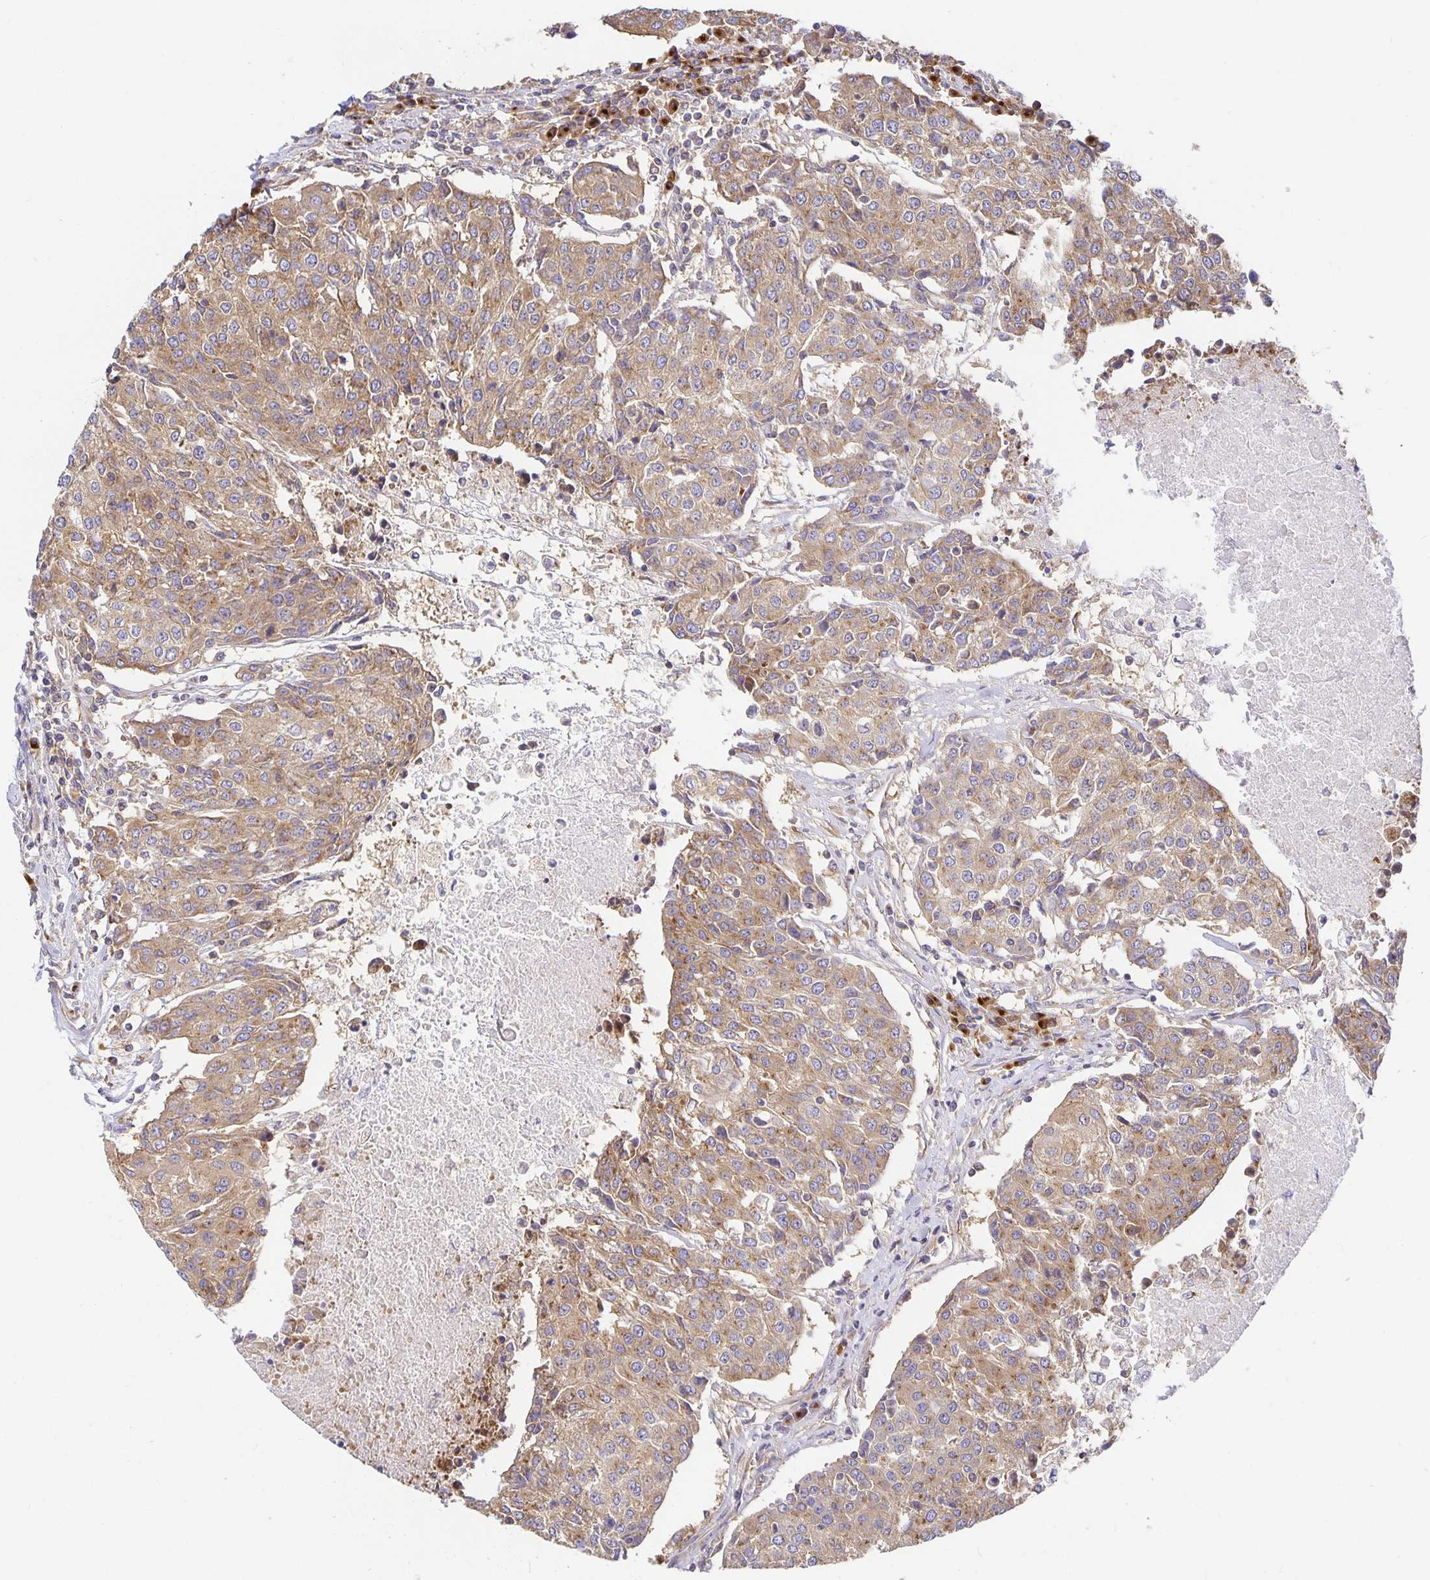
{"staining": {"intensity": "weak", "quantity": ">75%", "location": "cytoplasmic/membranous"}, "tissue": "urothelial cancer", "cell_type": "Tumor cells", "image_type": "cancer", "snomed": [{"axis": "morphology", "description": "Urothelial carcinoma, High grade"}, {"axis": "topography", "description": "Urinary bladder"}], "caption": "This is an image of IHC staining of urothelial carcinoma (high-grade), which shows weak expression in the cytoplasmic/membranous of tumor cells.", "gene": "USO1", "patient": {"sex": "female", "age": 85}}